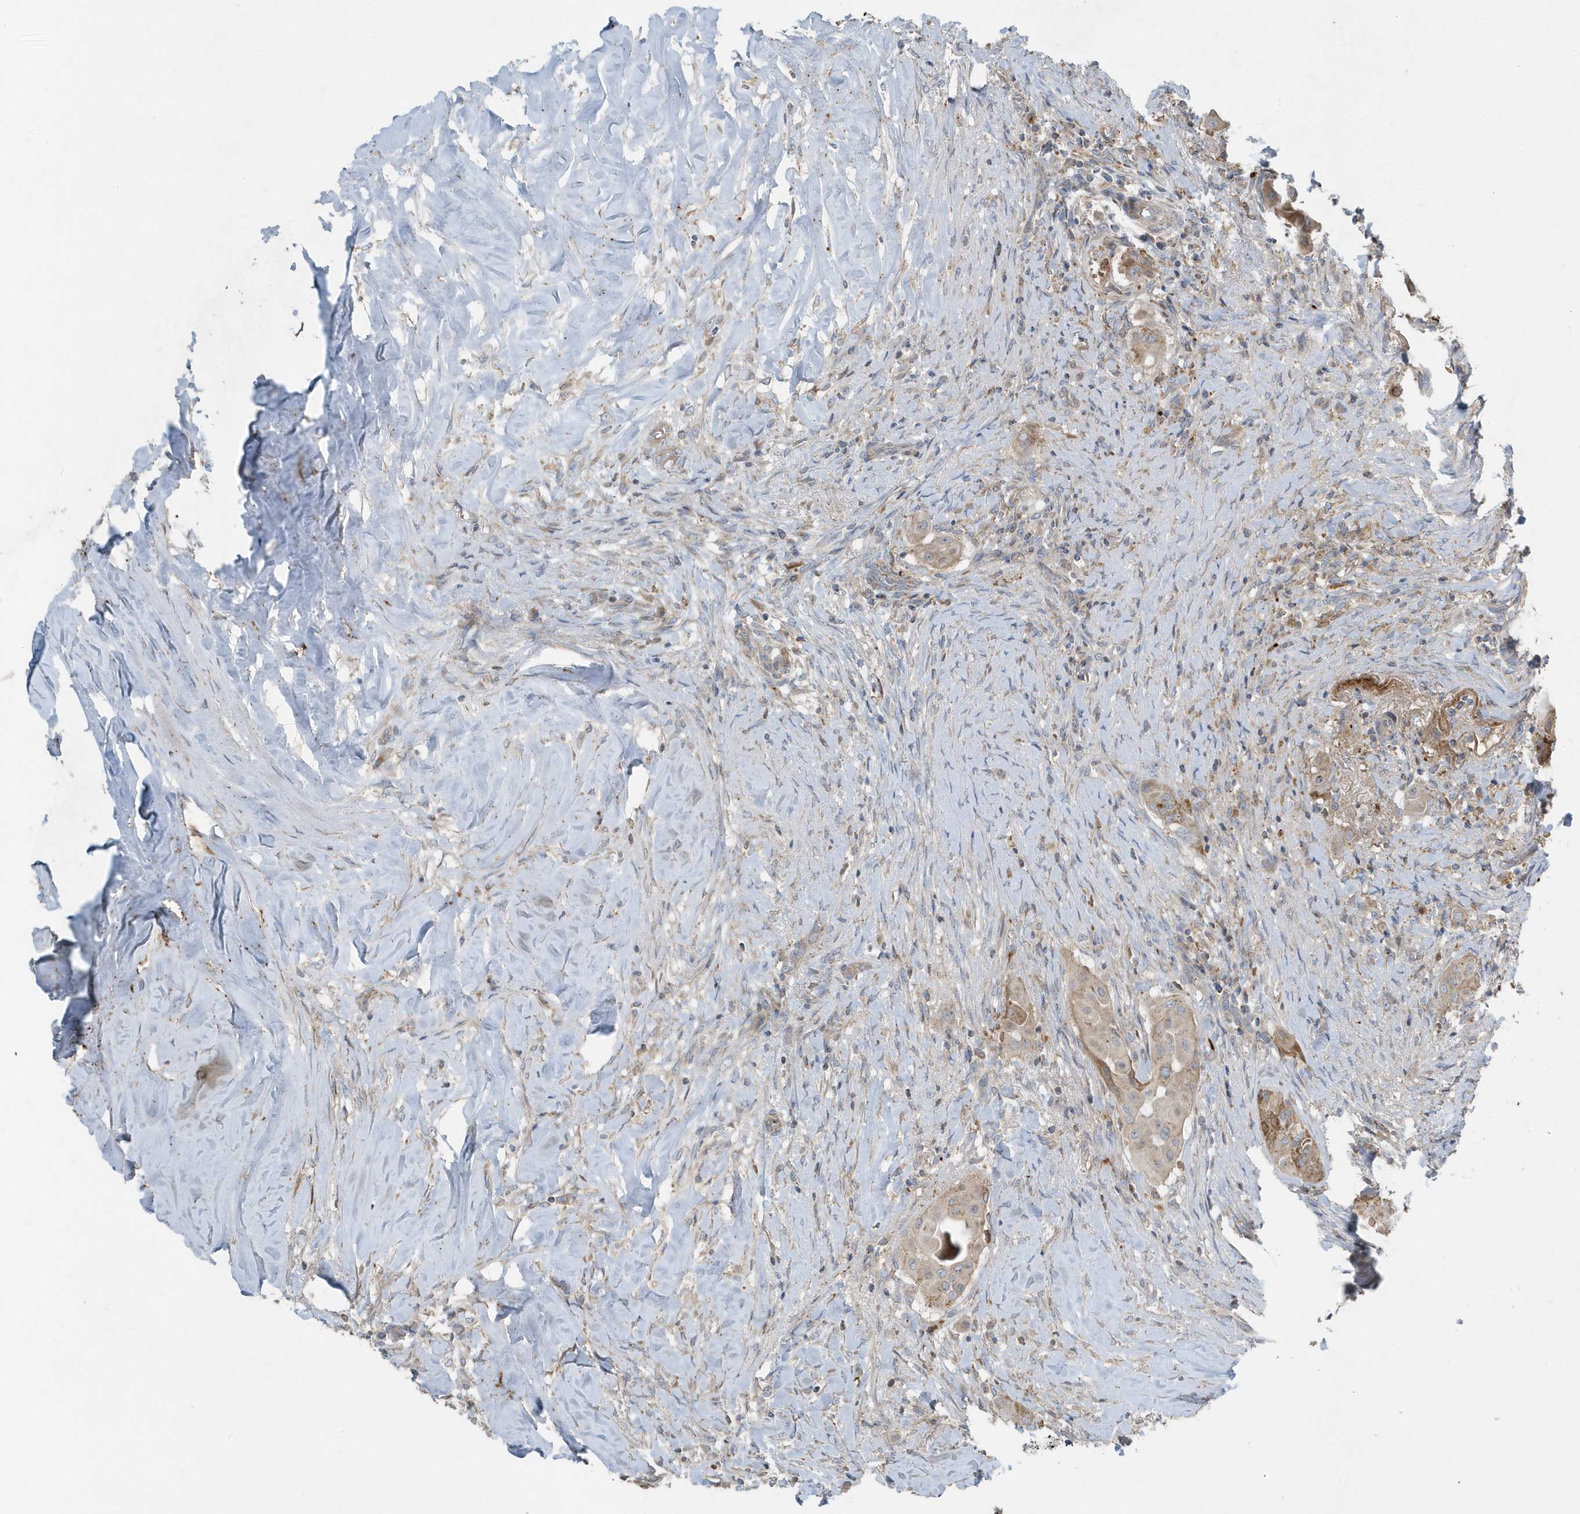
{"staining": {"intensity": "weak", "quantity": ">75%", "location": "cytoplasmic/membranous"}, "tissue": "thyroid cancer", "cell_type": "Tumor cells", "image_type": "cancer", "snomed": [{"axis": "morphology", "description": "Papillary adenocarcinoma, NOS"}, {"axis": "topography", "description": "Thyroid gland"}], "caption": "IHC (DAB) staining of human papillary adenocarcinoma (thyroid) demonstrates weak cytoplasmic/membranous protein positivity in approximately >75% of tumor cells.", "gene": "SLC38A2", "patient": {"sex": "female", "age": 59}}